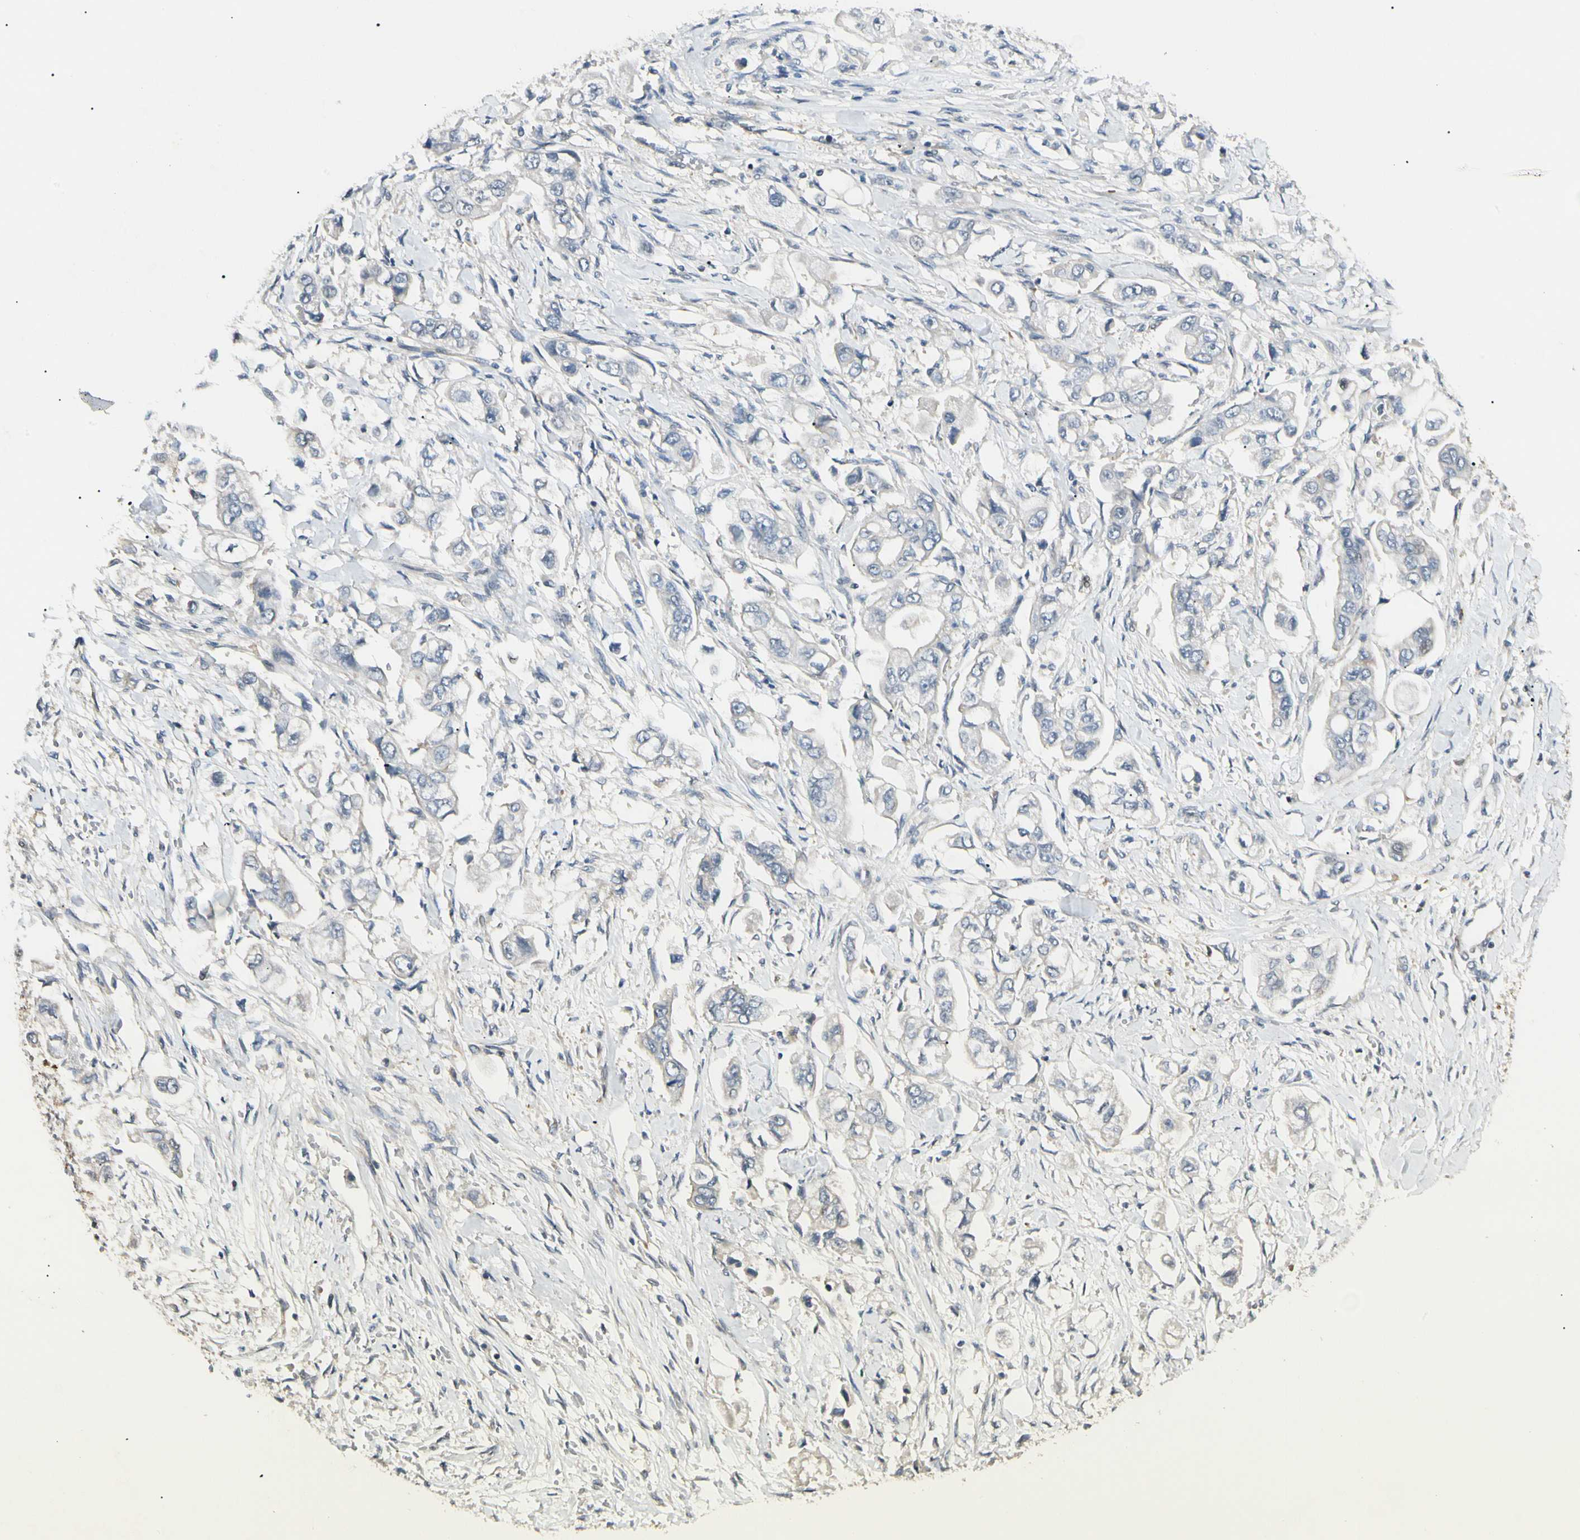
{"staining": {"intensity": "negative", "quantity": "none", "location": "none"}, "tissue": "stomach cancer", "cell_type": "Tumor cells", "image_type": "cancer", "snomed": [{"axis": "morphology", "description": "Adenocarcinoma, NOS"}, {"axis": "topography", "description": "Stomach"}], "caption": "Image shows no significant protein staining in tumor cells of stomach adenocarcinoma. (Brightfield microscopy of DAB (3,3'-diaminobenzidine) IHC at high magnification).", "gene": "P3H2", "patient": {"sex": "male", "age": 62}}